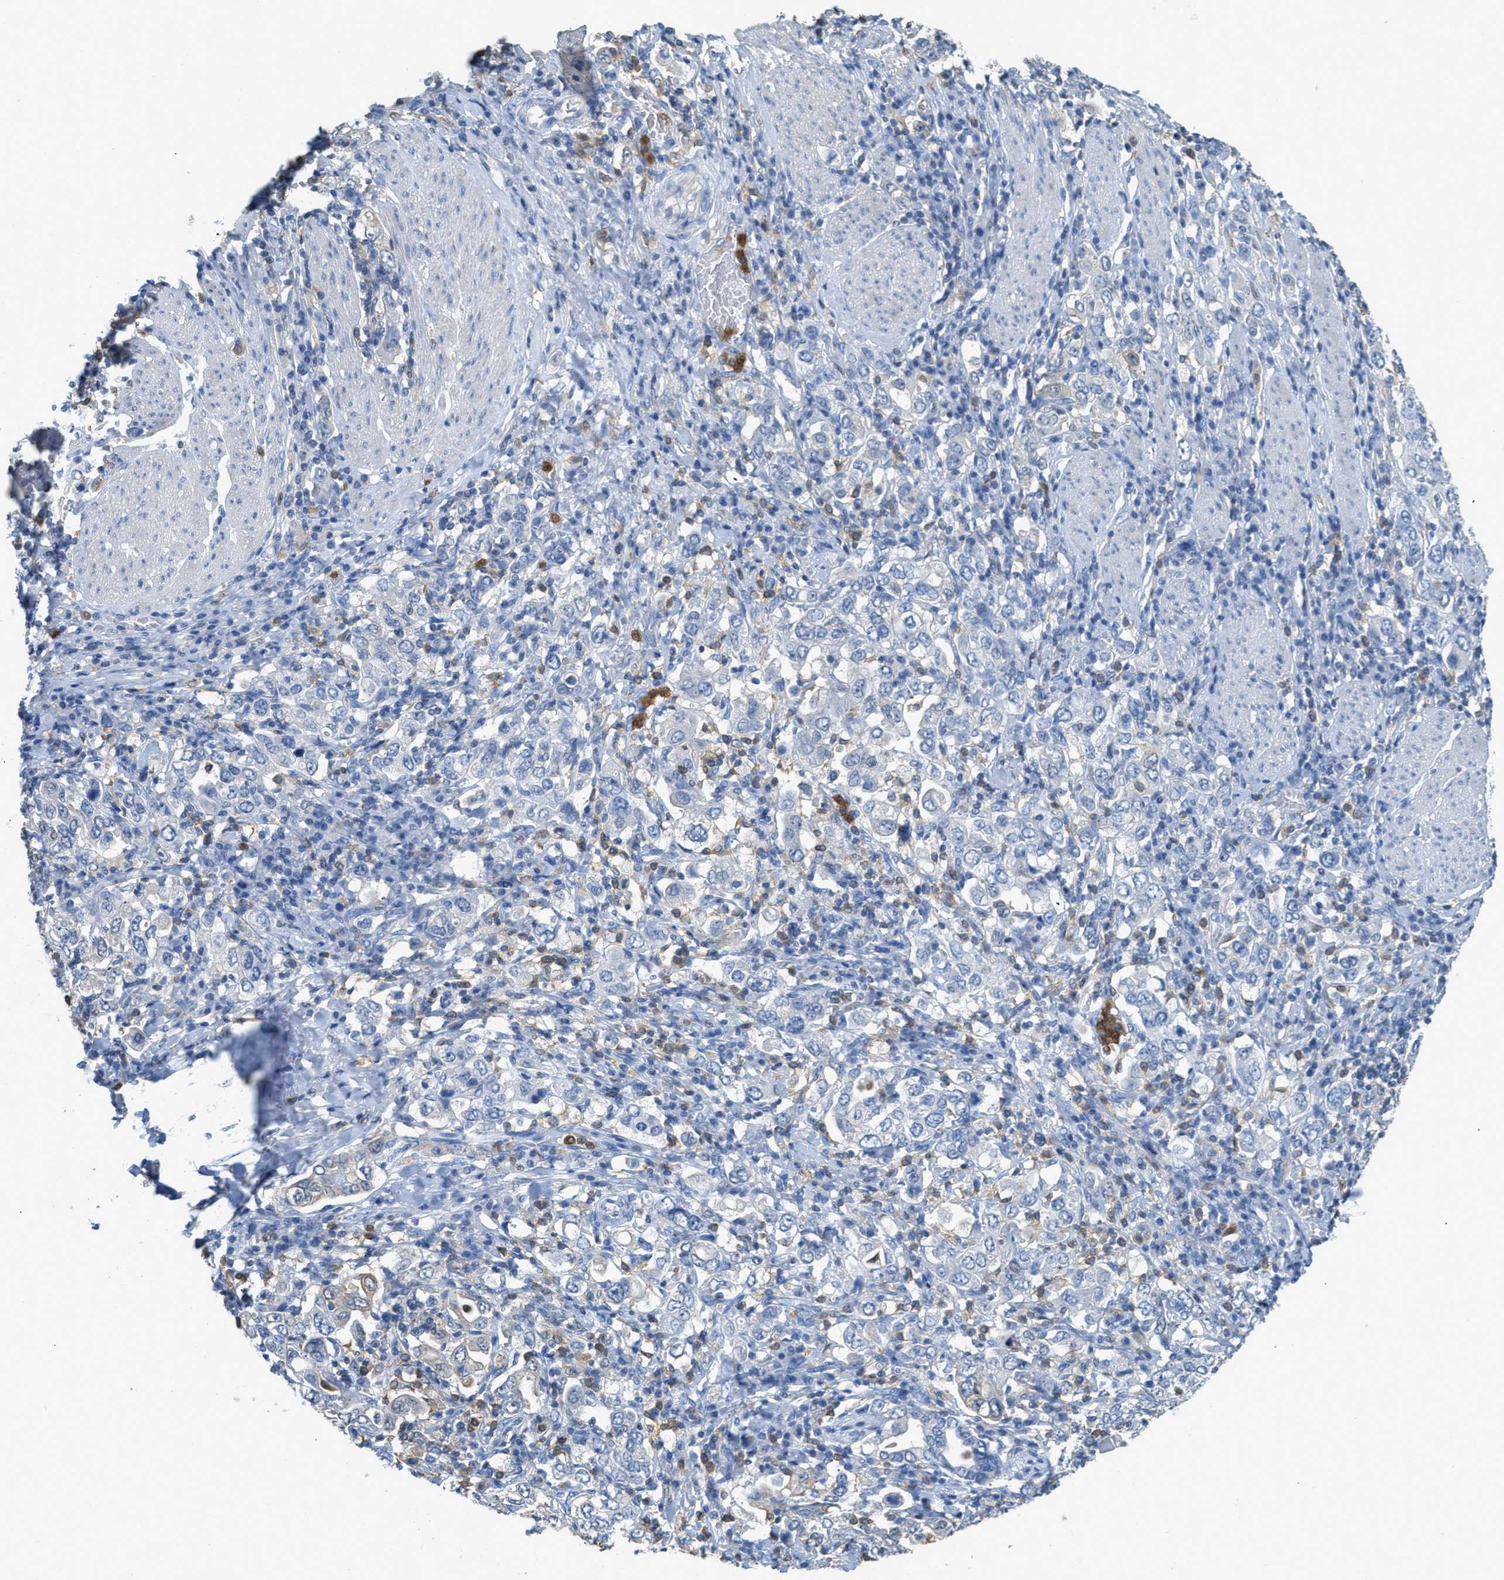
{"staining": {"intensity": "negative", "quantity": "none", "location": "none"}, "tissue": "stomach cancer", "cell_type": "Tumor cells", "image_type": "cancer", "snomed": [{"axis": "morphology", "description": "Adenocarcinoma, NOS"}, {"axis": "topography", "description": "Stomach, upper"}], "caption": "Immunohistochemistry (IHC) of stomach cancer reveals no expression in tumor cells.", "gene": "SERPINB1", "patient": {"sex": "male", "age": 62}}